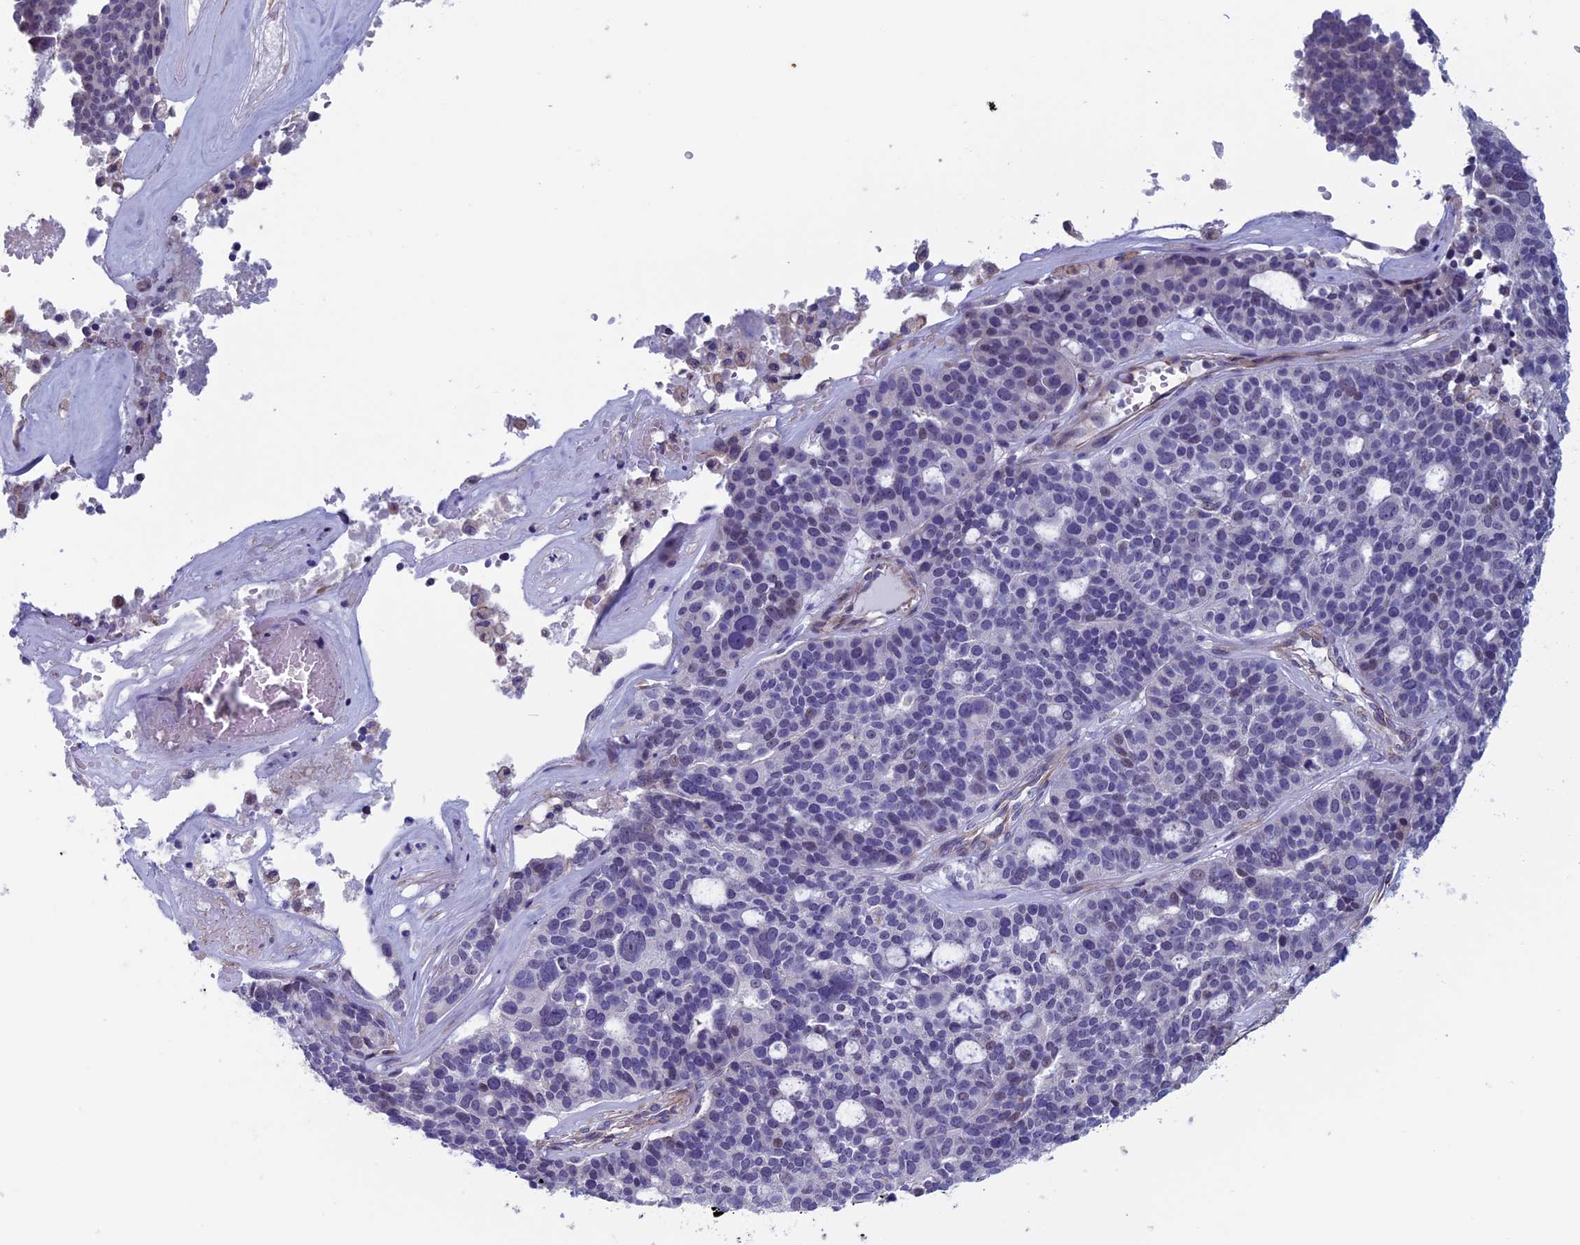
{"staining": {"intensity": "negative", "quantity": "none", "location": "none"}, "tissue": "ovarian cancer", "cell_type": "Tumor cells", "image_type": "cancer", "snomed": [{"axis": "morphology", "description": "Cystadenocarcinoma, serous, NOS"}, {"axis": "topography", "description": "Ovary"}], "caption": "Tumor cells show no significant positivity in ovarian cancer.", "gene": "BCL2L10", "patient": {"sex": "female", "age": 59}}